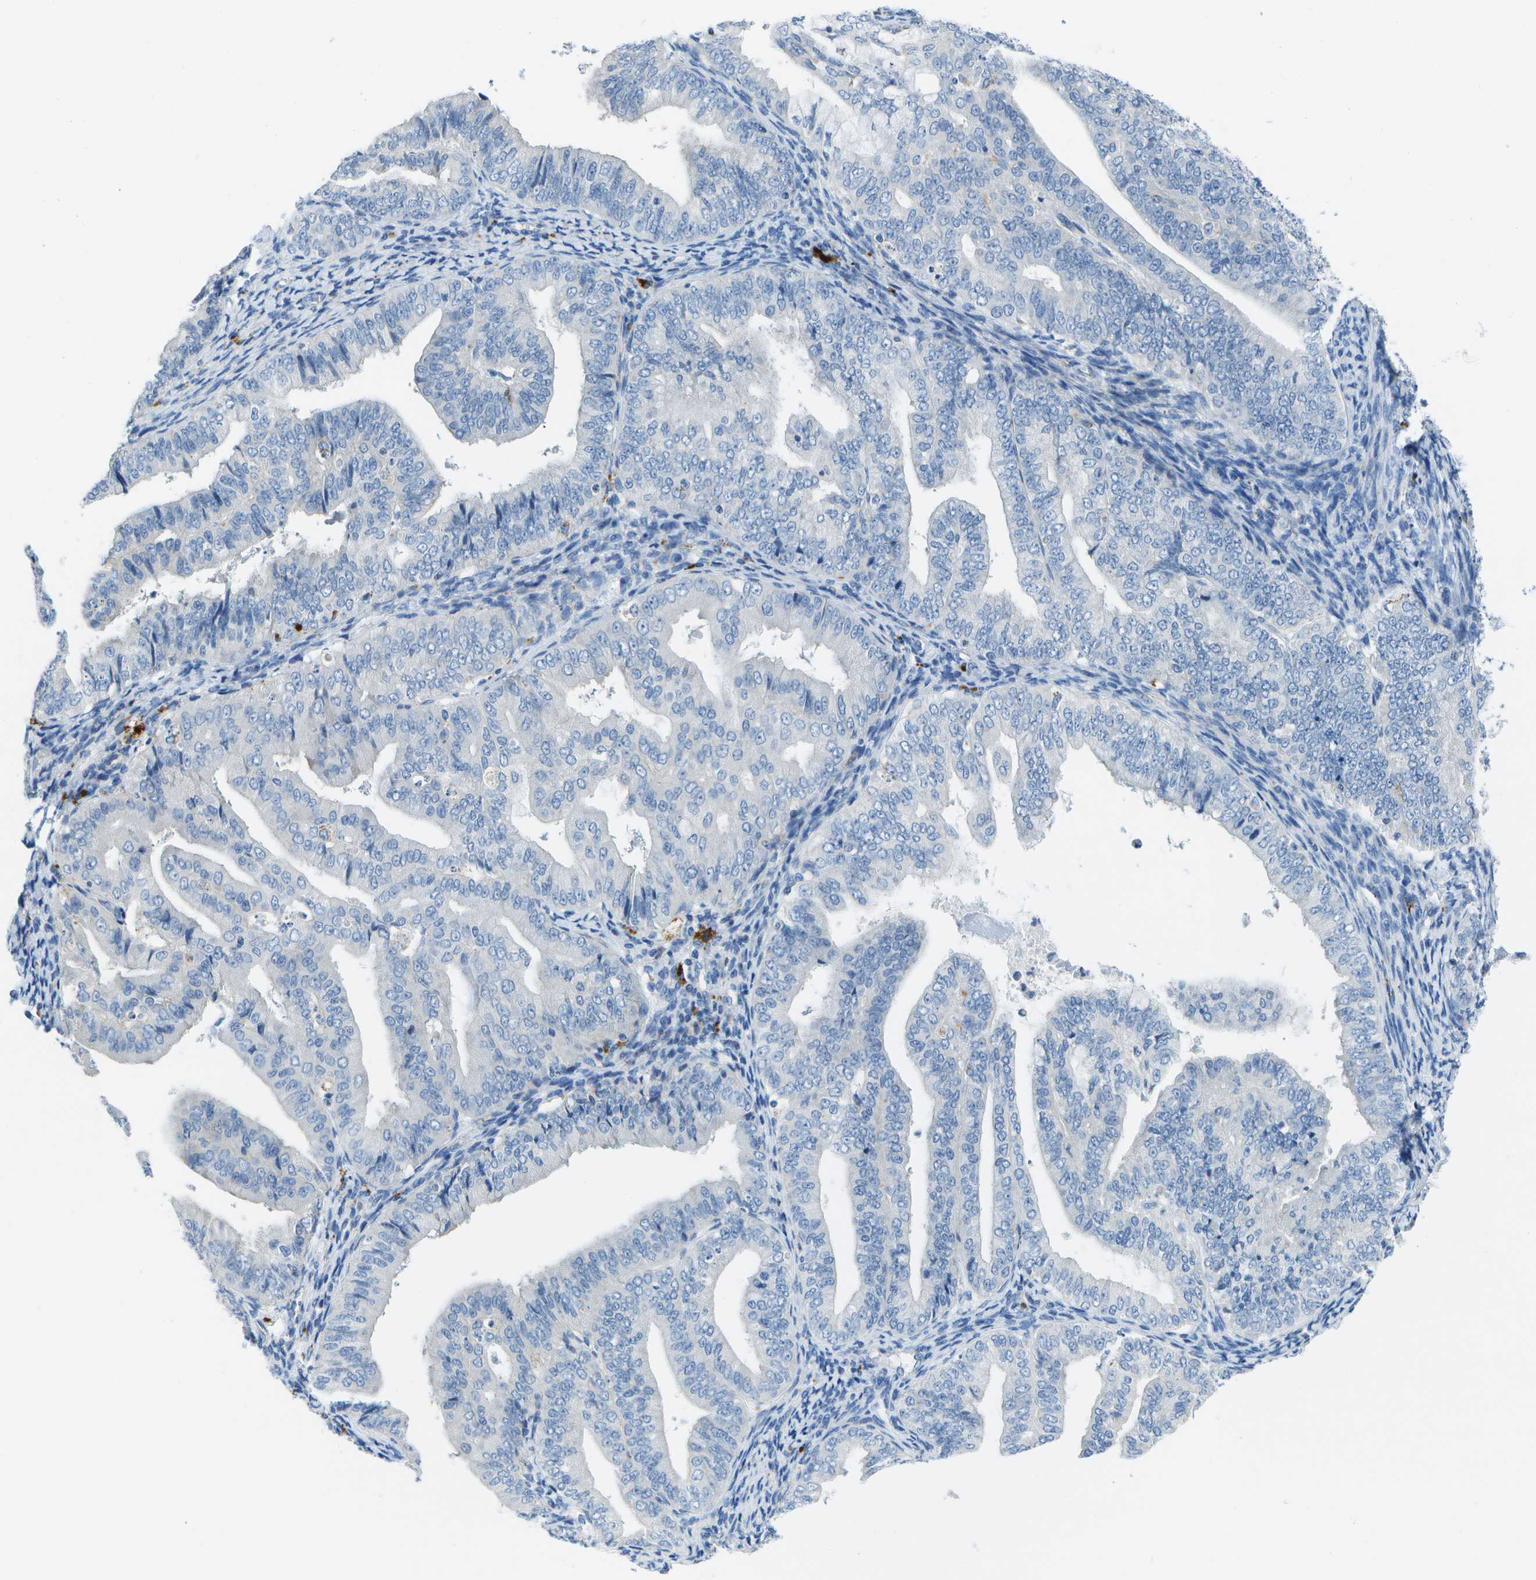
{"staining": {"intensity": "negative", "quantity": "none", "location": "none"}, "tissue": "endometrial cancer", "cell_type": "Tumor cells", "image_type": "cancer", "snomed": [{"axis": "morphology", "description": "Adenocarcinoma, NOS"}, {"axis": "topography", "description": "Endometrium"}], "caption": "DAB immunohistochemical staining of human endometrial cancer (adenocarcinoma) shows no significant expression in tumor cells.", "gene": "DCT", "patient": {"sex": "female", "age": 63}}